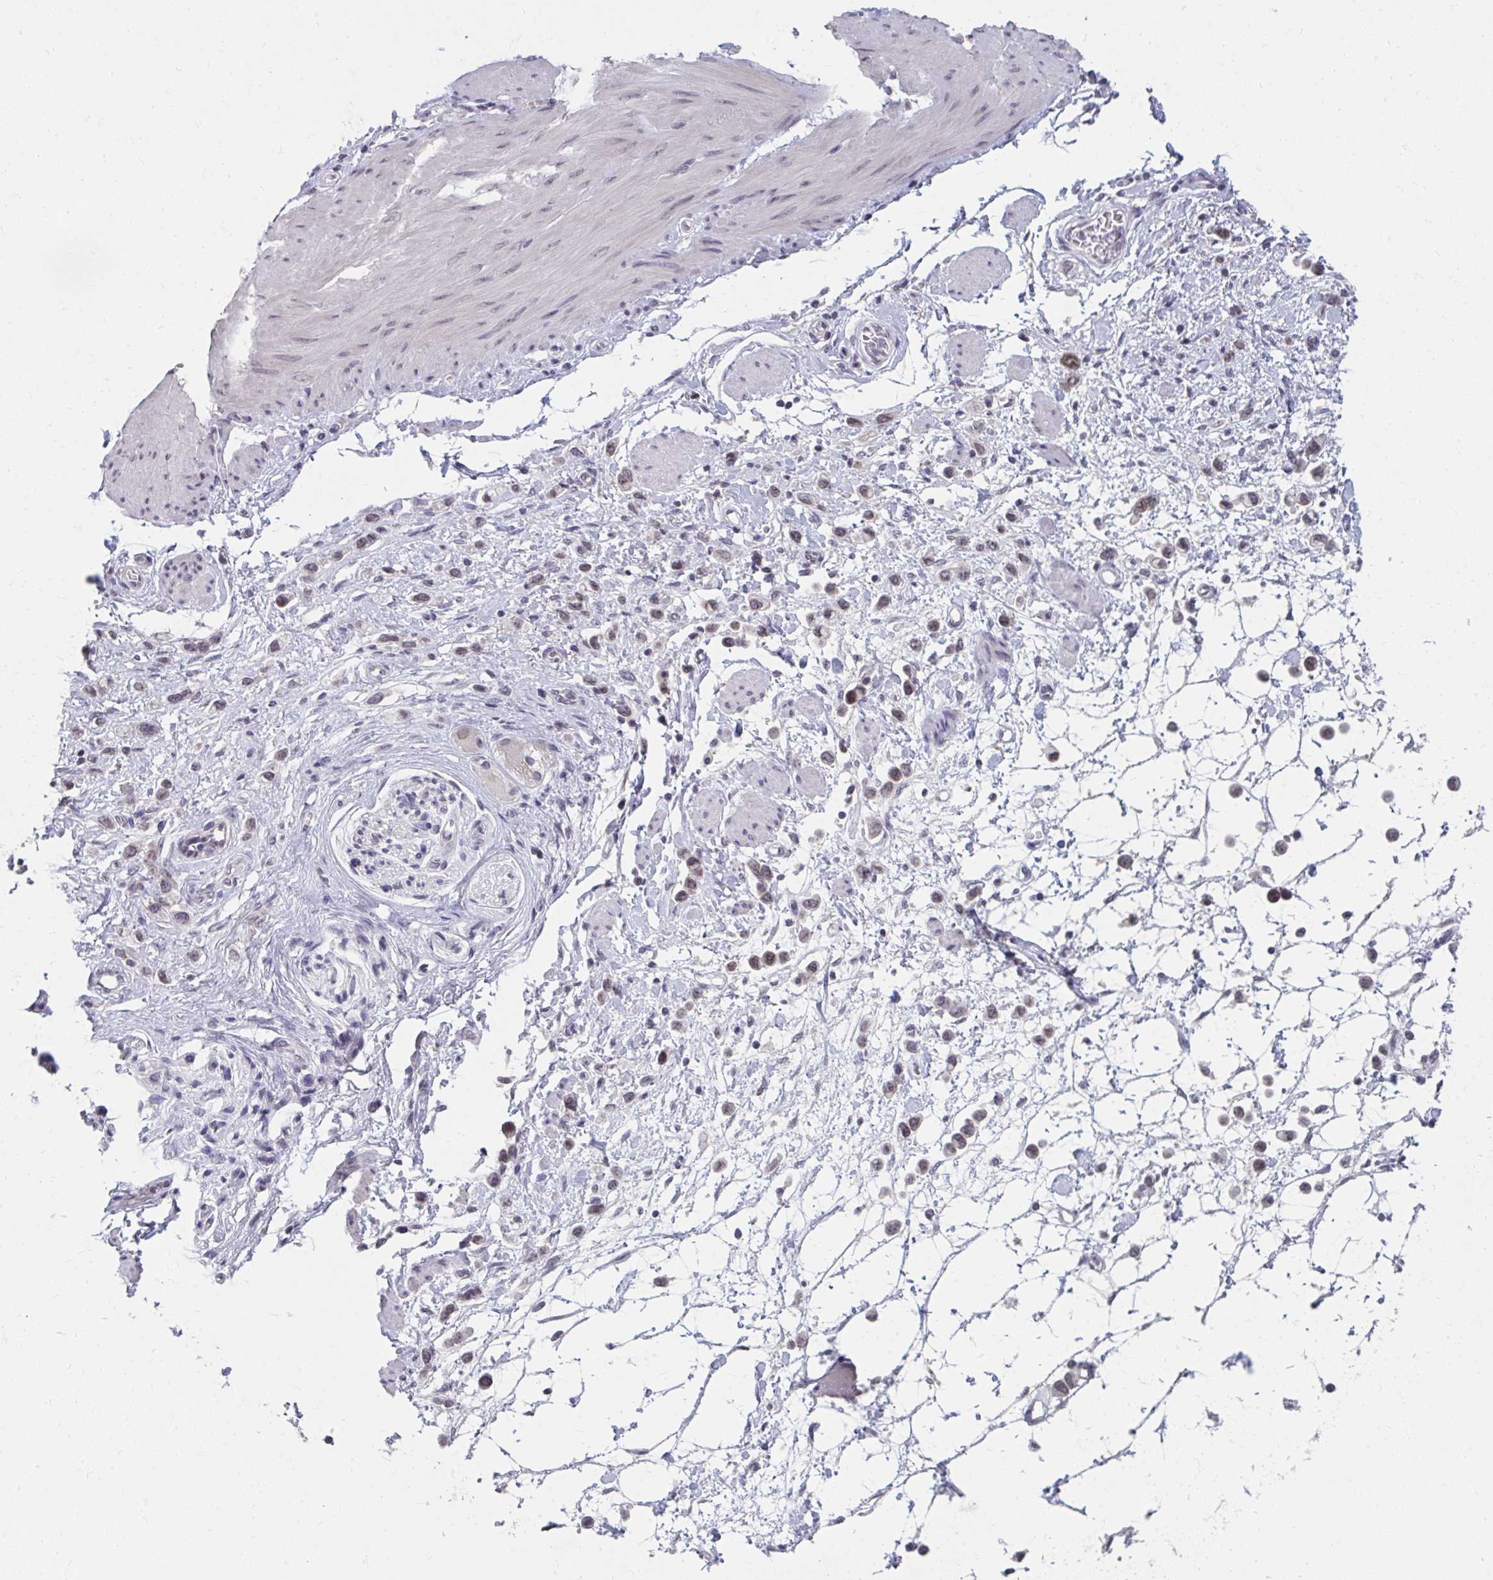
{"staining": {"intensity": "weak", "quantity": ">75%", "location": "nuclear"}, "tissue": "stomach cancer", "cell_type": "Tumor cells", "image_type": "cancer", "snomed": [{"axis": "morphology", "description": "Adenocarcinoma, NOS"}, {"axis": "topography", "description": "Stomach"}], "caption": "Stomach adenocarcinoma was stained to show a protein in brown. There is low levels of weak nuclear expression in about >75% of tumor cells.", "gene": "NUP133", "patient": {"sex": "female", "age": 65}}